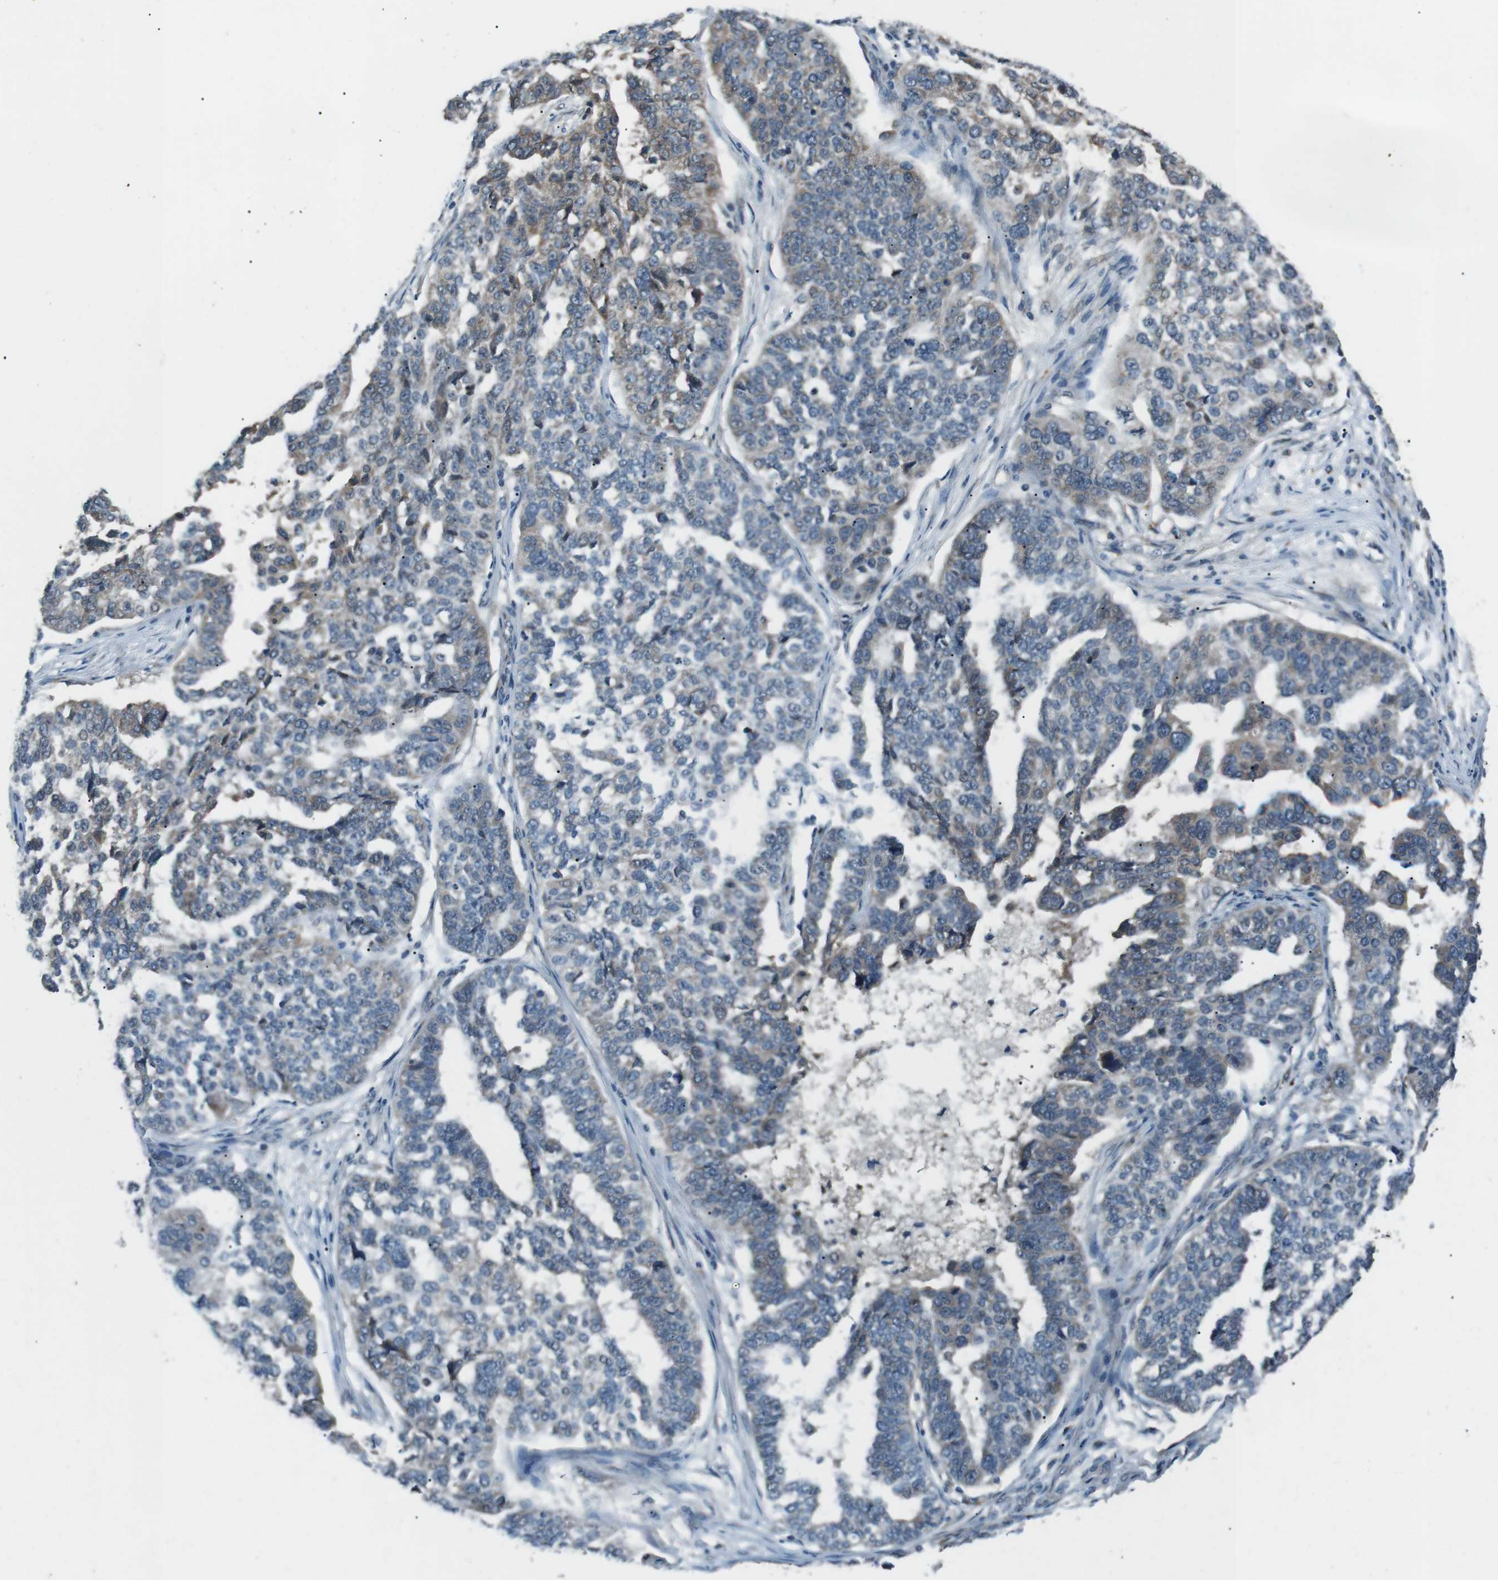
{"staining": {"intensity": "negative", "quantity": "none", "location": "none"}, "tissue": "ovarian cancer", "cell_type": "Tumor cells", "image_type": "cancer", "snomed": [{"axis": "morphology", "description": "Cystadenocarcinoma, serous, NOS"}, {"axis": "topography", "description": "Ovary"}], "caption": "High power microscopy micrograph of an immunohistochemistry (IHC) image of ovarian cancer, revealing no significant expression in tumor cells.", "gene": "LRIG2", "patient": {"sex": "female", "age": 59}}